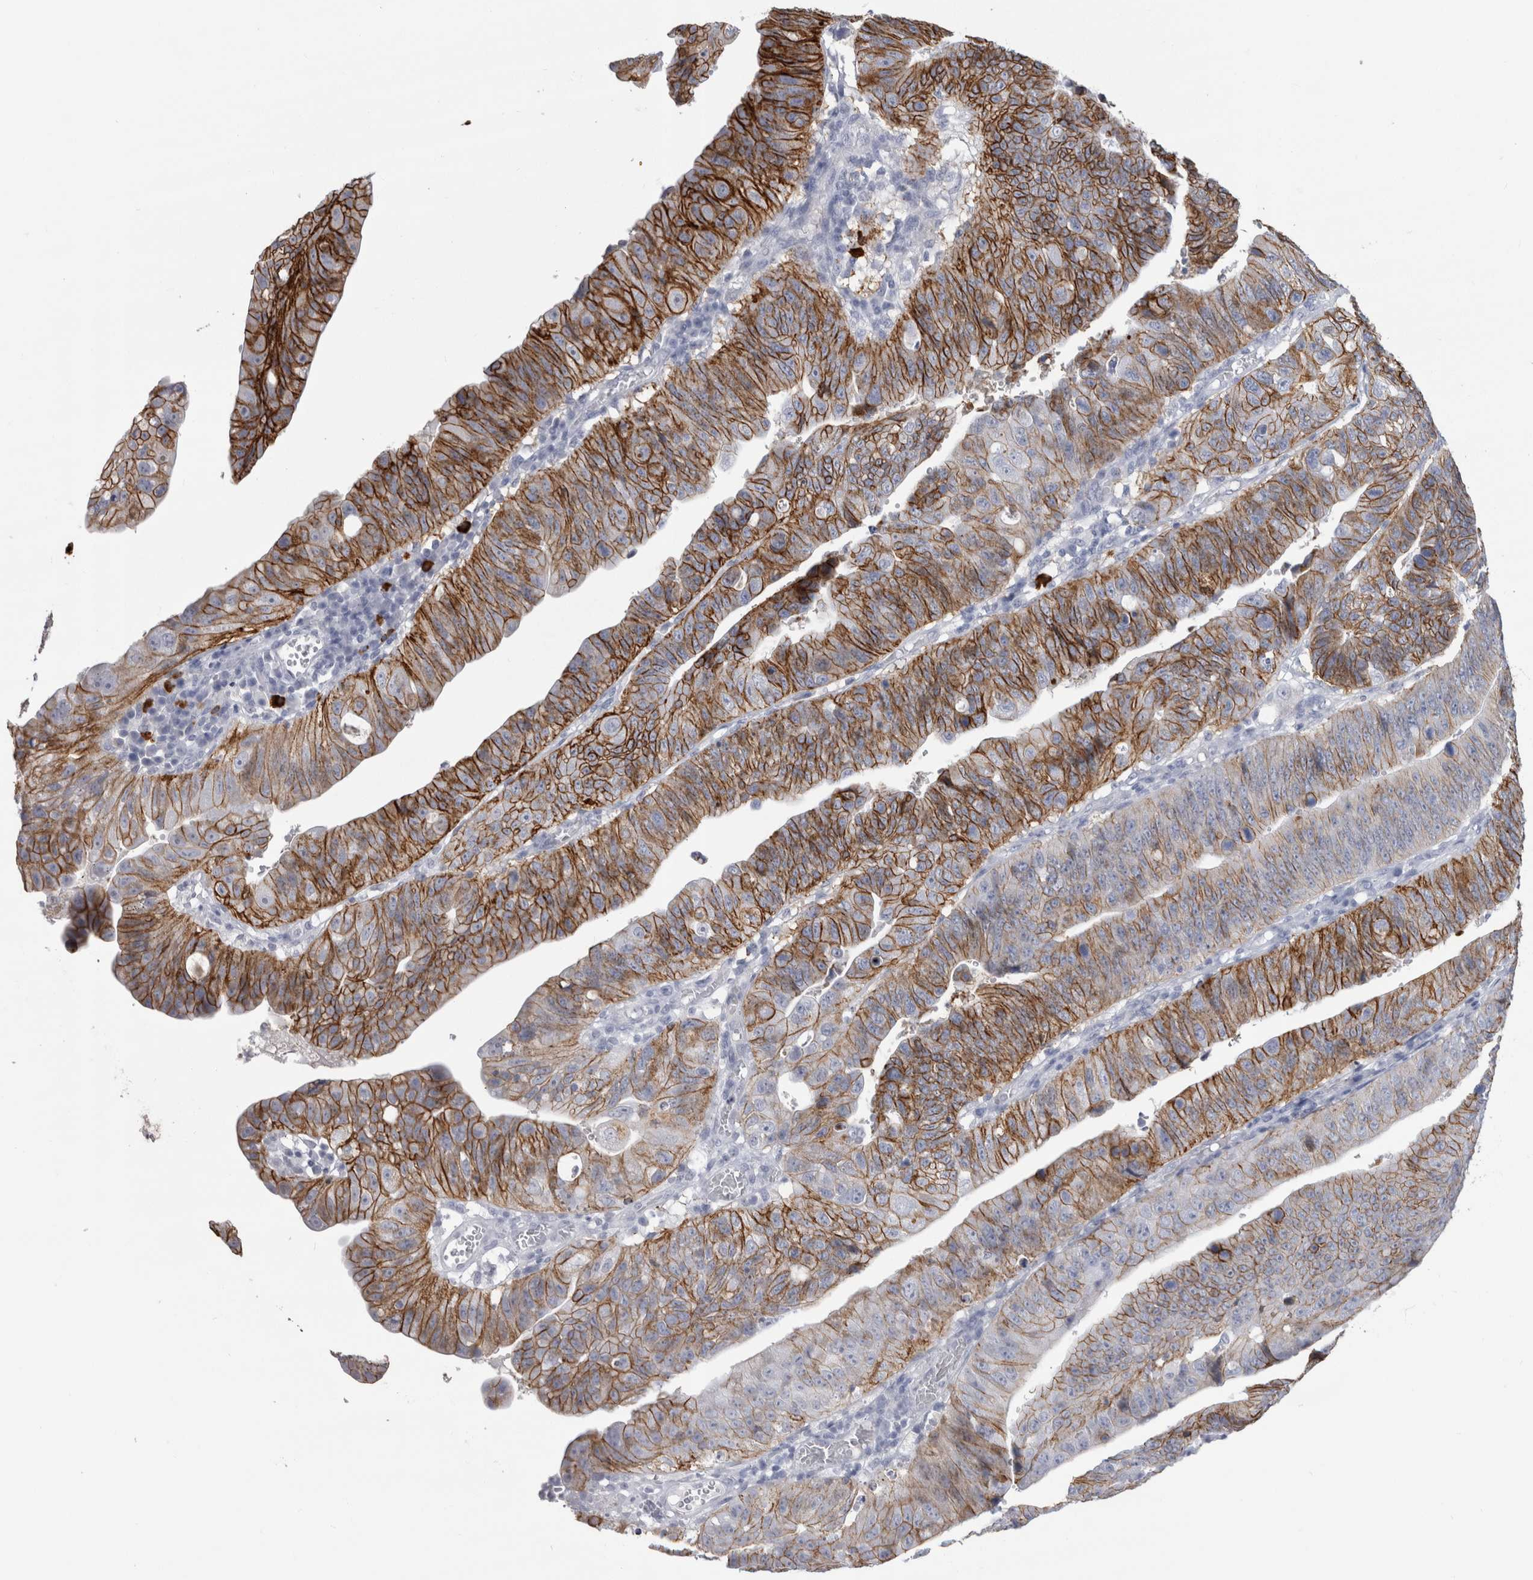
{"staining": {"intensity": "strong", "quantity": ">75%", "location": "cytoplasmic/membranous"}, "tissue": "stomach cancer", "cell_type": "Tumor cells", "image_type": "cancer", "snomed": [{"axis": "morphology", "description": "Adenocarcinoma, NOS"}, {"axis": "topography", "description": "Stomach"}], "caption": "Immunohistochemistry (IHC) micrograph of human stomach cancer stained for a protein (brown), which displays high levels of strong cytoplasmic/membranous staining in approximately >75% of tumor cells.", "gene": "CDH17", "patient": {"sex": "male", "age": 59}}